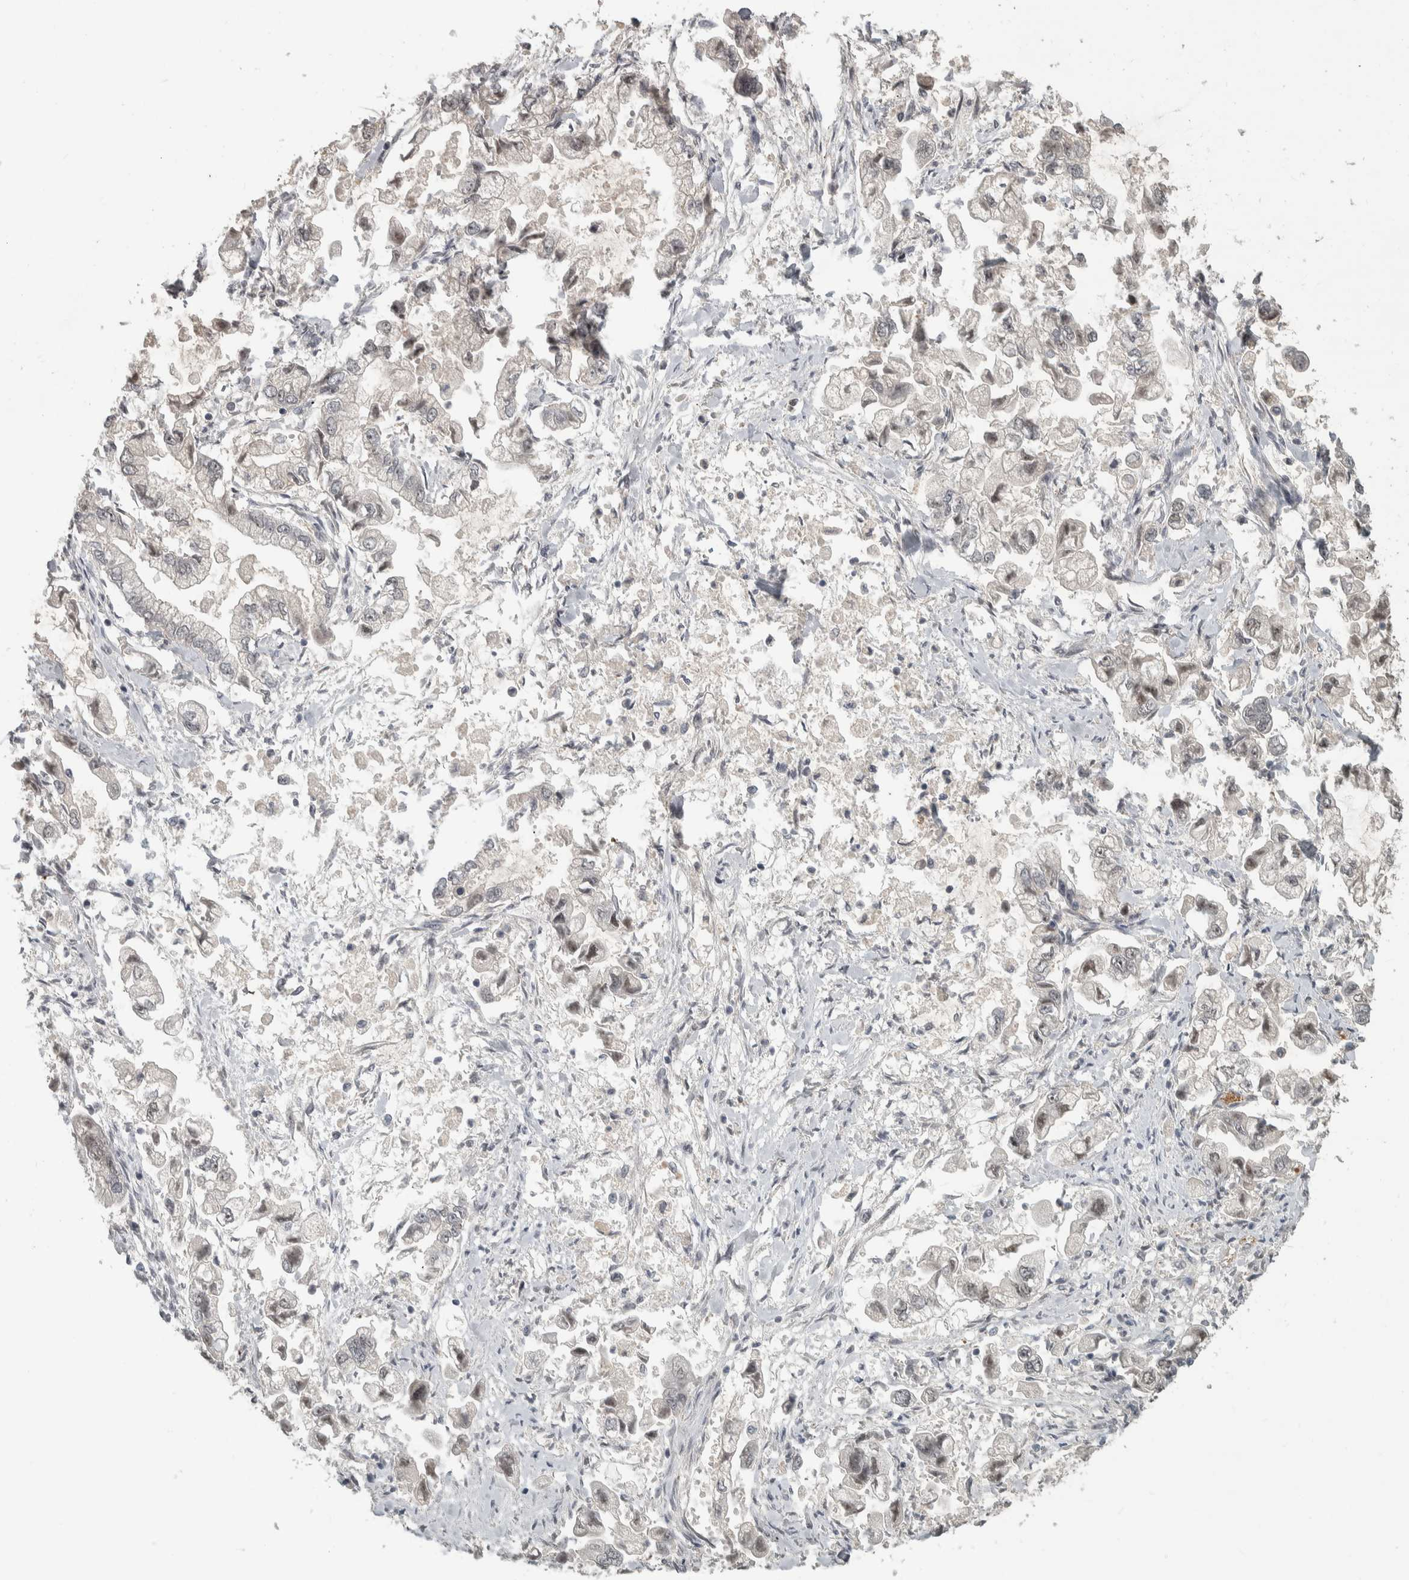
{"staining": {"intensity": "negative", "quantity": "none", "location": "none"}, "tissue": "stomach cancer", "cell_type": "Tumor cells", "image_type": "cancer", "snomed": [{"axis": "morphology", "description": "Normal tissue, NOS"}, {"axis": "morphology", "description": "Adenocarcinoma, NOS"}, {"axis": "topography", "description": "Stomach"}], "caption": "The micrograph shows no significant expression in tumor cells of stomach cancer.", "gene": "DDX42", "patient": {"sex": "male", "age": 62}}